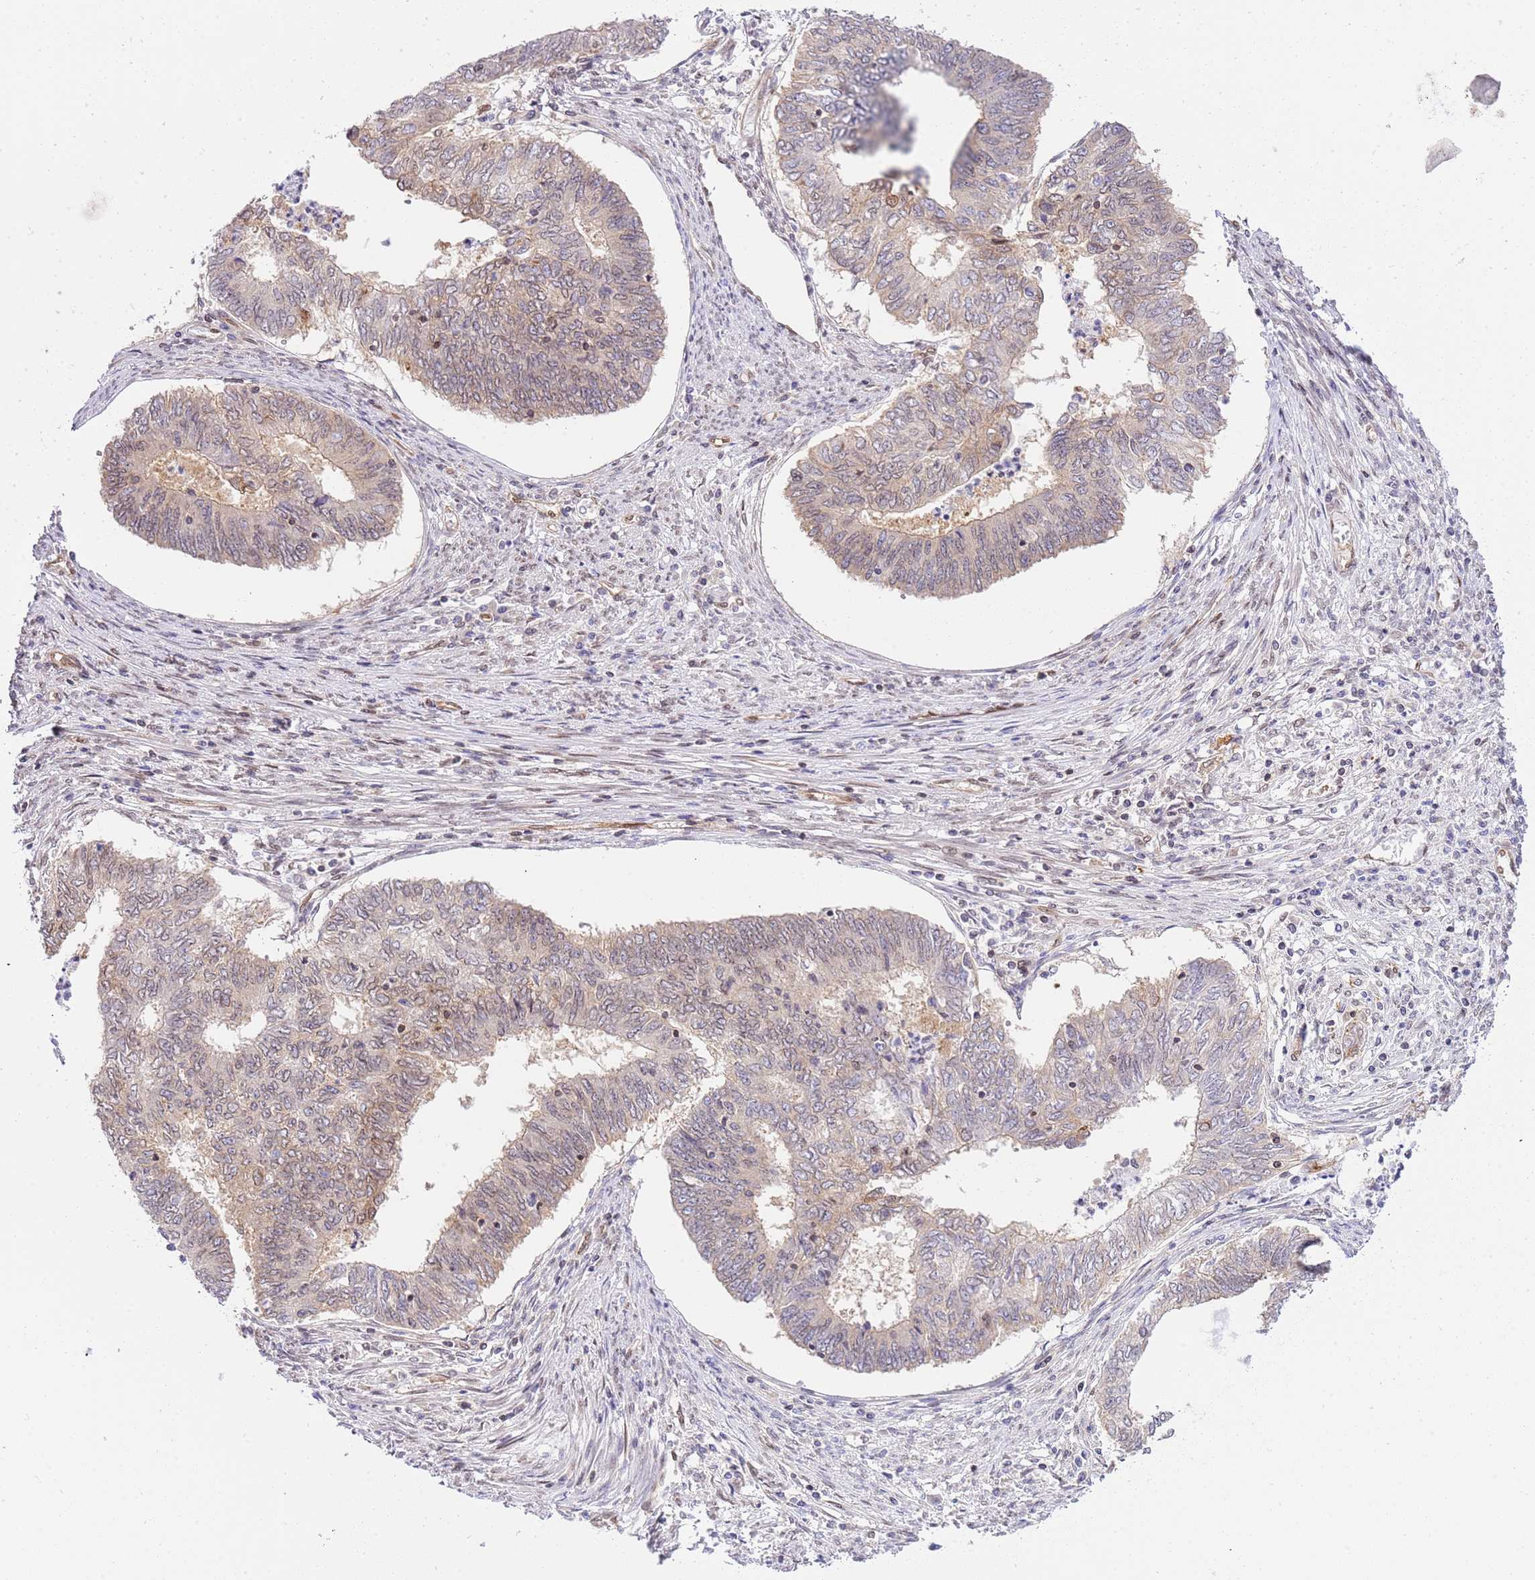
{"staining": {"intensity": "weak", "quantity": "<25%", "location": "cytoplasmic/membranous"}, "tissue": "endometrial cancer", "cell_type": "Tumor cells", "image_type": "cancer", "snomed": [{"axis": "morphology", "description": "Adenocarcinoma, NOS"}, {"axis": "topography", "description": "Endometrium"}], "caption": "Tumor cells are negative for protein expression in human adenocarcinoma (endometrial).", "gene": "TRIM37", "patient": {"sex": "female", "age": 68}}